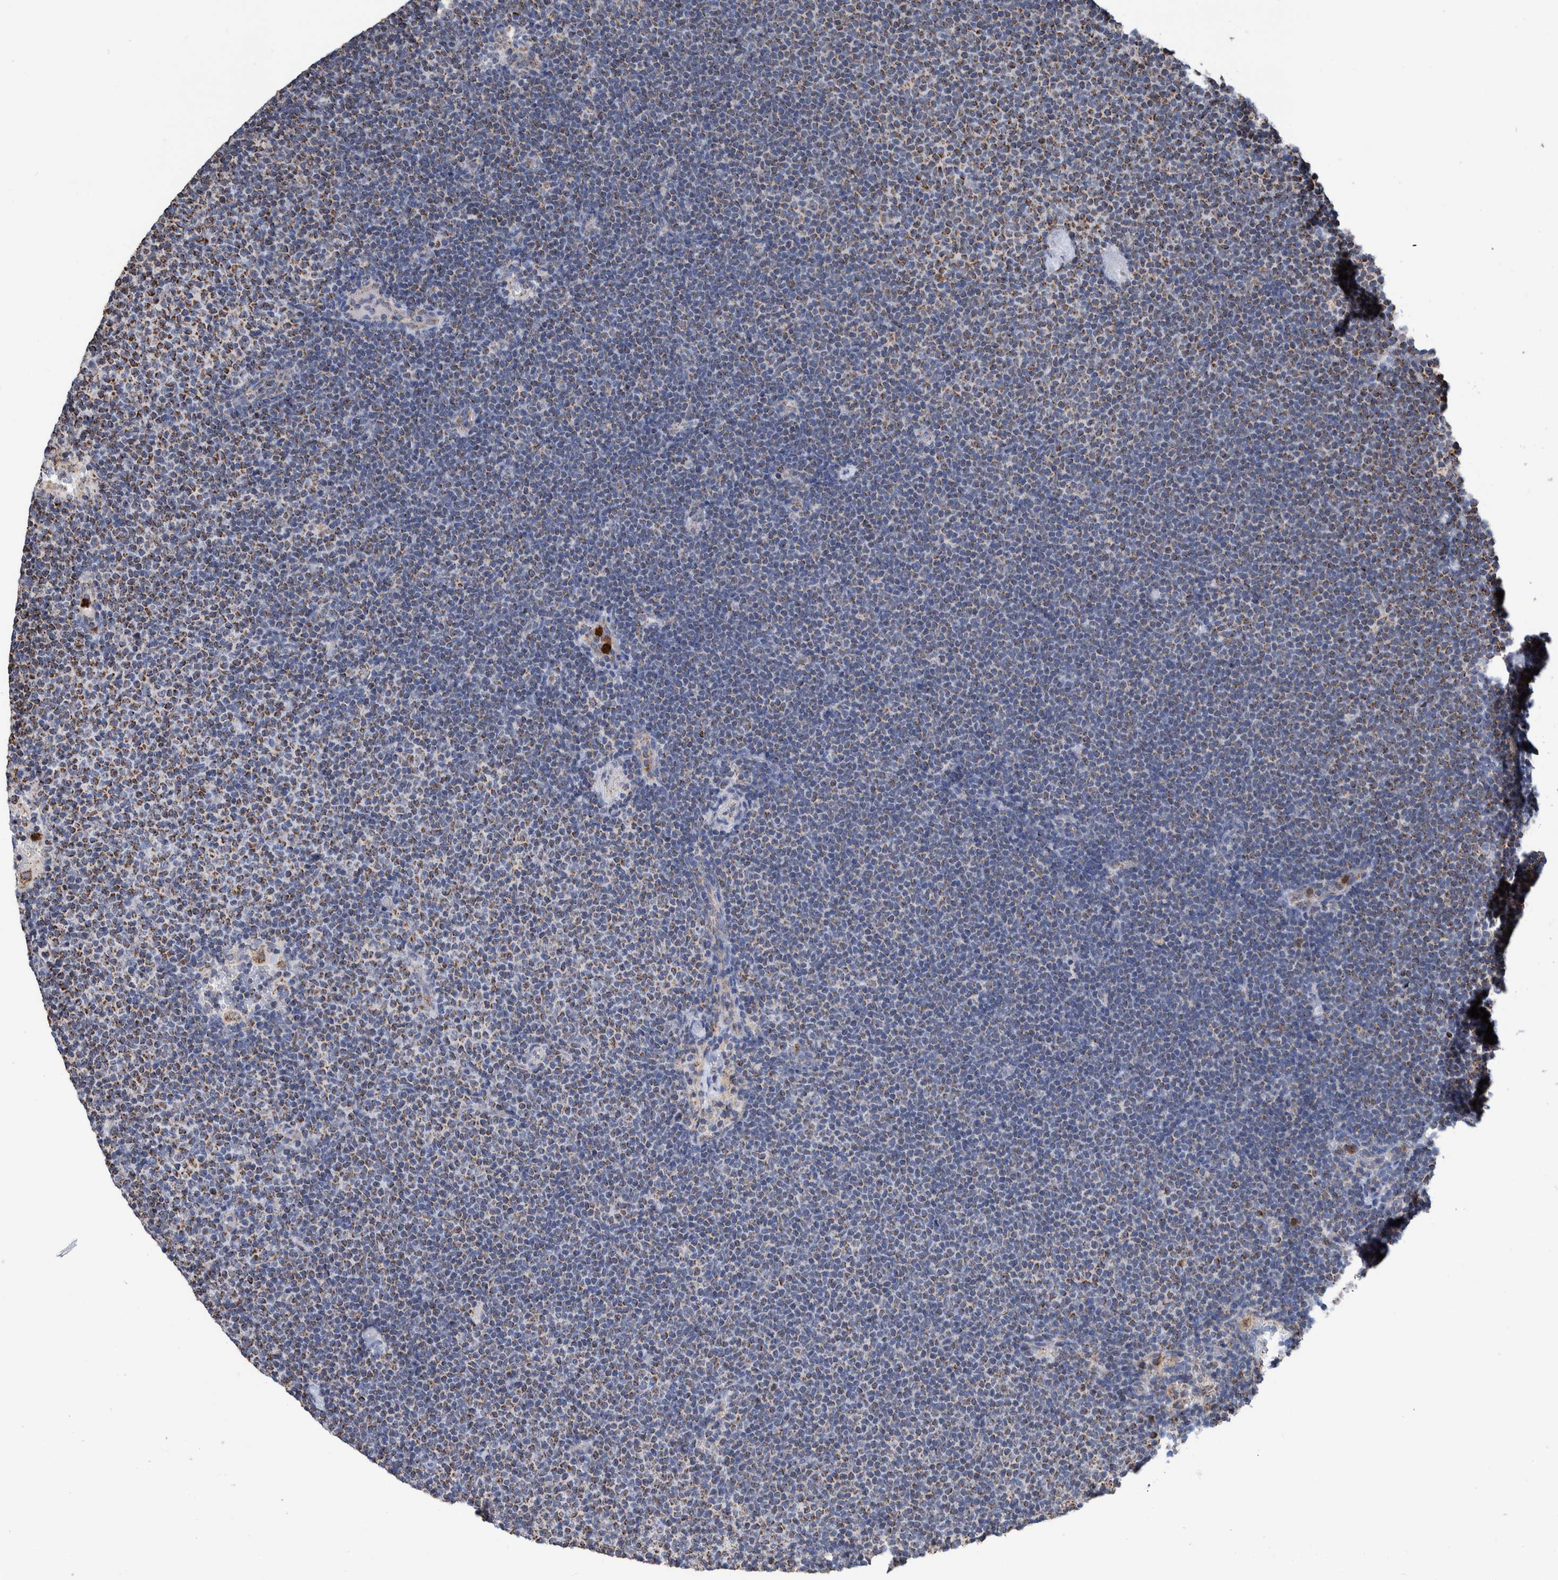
{"staining": {"intensity": "moderate", "quantity": "<25%", "location": "cytoplasmic/membranous"}, "tissue": "lymphoma", "cell_type": "Tumor cells", "image_type": "cancer", "snomed": [{"axis": "morphology", "description": "Malignant lymphoma, non-Hodgkin's type, Low grade"}, {"axis": "topography", "description": "Lymph node"}], "caption": "Tumor cells show moderate cytoplasmic/membranous expression in approximately <25% of cells in lymphoma. Using DAB (3,3'-diaminobenzidine) (brown) and hematoxylin (blue) stains, captured at high magnification using brightfield microscopy.", "gene": "DECR1", "patient": {"sex": "female", "age": 53}}